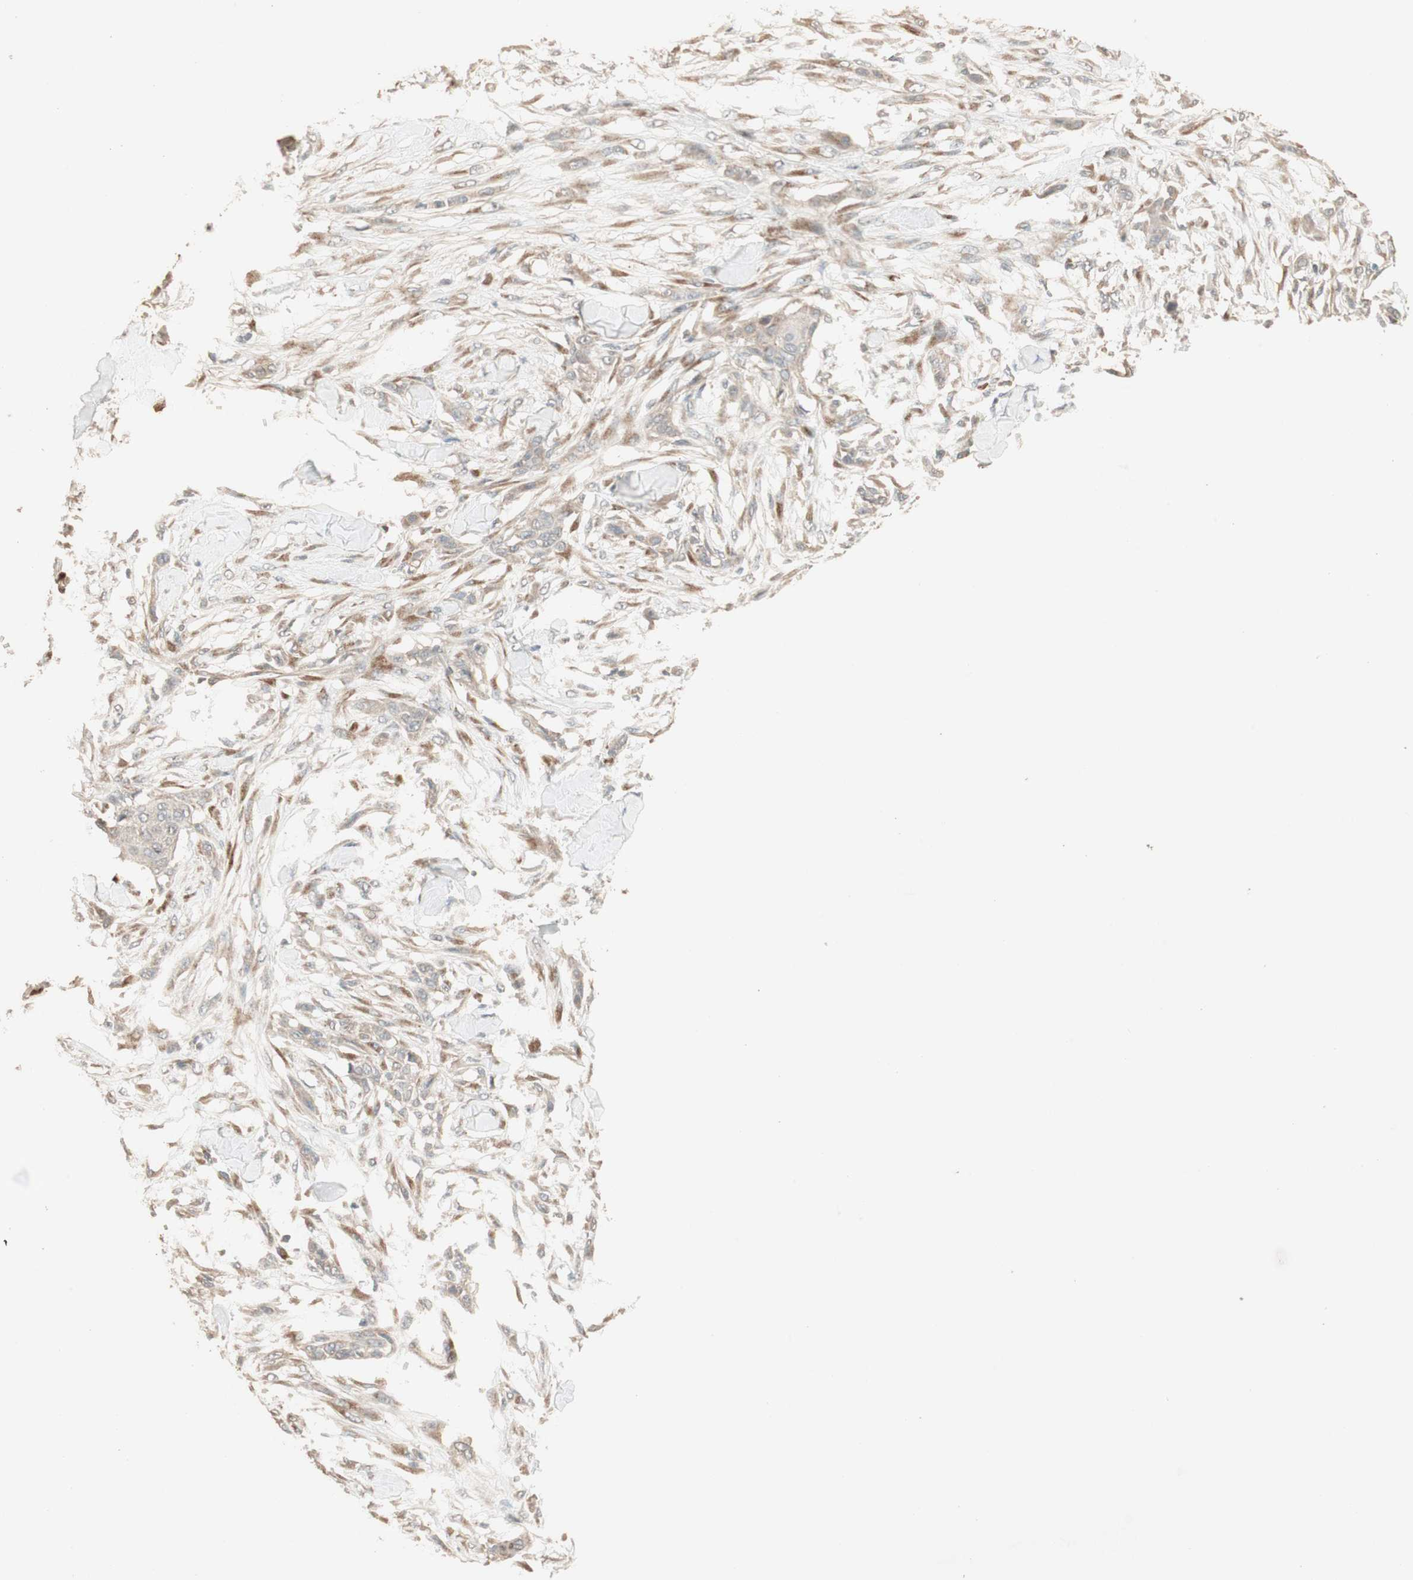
{"staining": {"intensity": "weak", "quantity": ">75%", "location": "cytoplasmic/membranous"}, "tissue": "skin cancer", "cell_type": "Tumor cells", "image_type": "cancer", "snomed": [{"axis": "morphology", "description": "Squamous cell carcinoma, NOS"}, {"axis": "topography", "description": "Skin"}], "caption": "Weak cytoplasmic/membranous positivity is identified in approximately >75% of tumor cells in skin squamous cell carcinoma.", "gene": "RARRES1", "patient": {"sex": "female", "age": 59}}